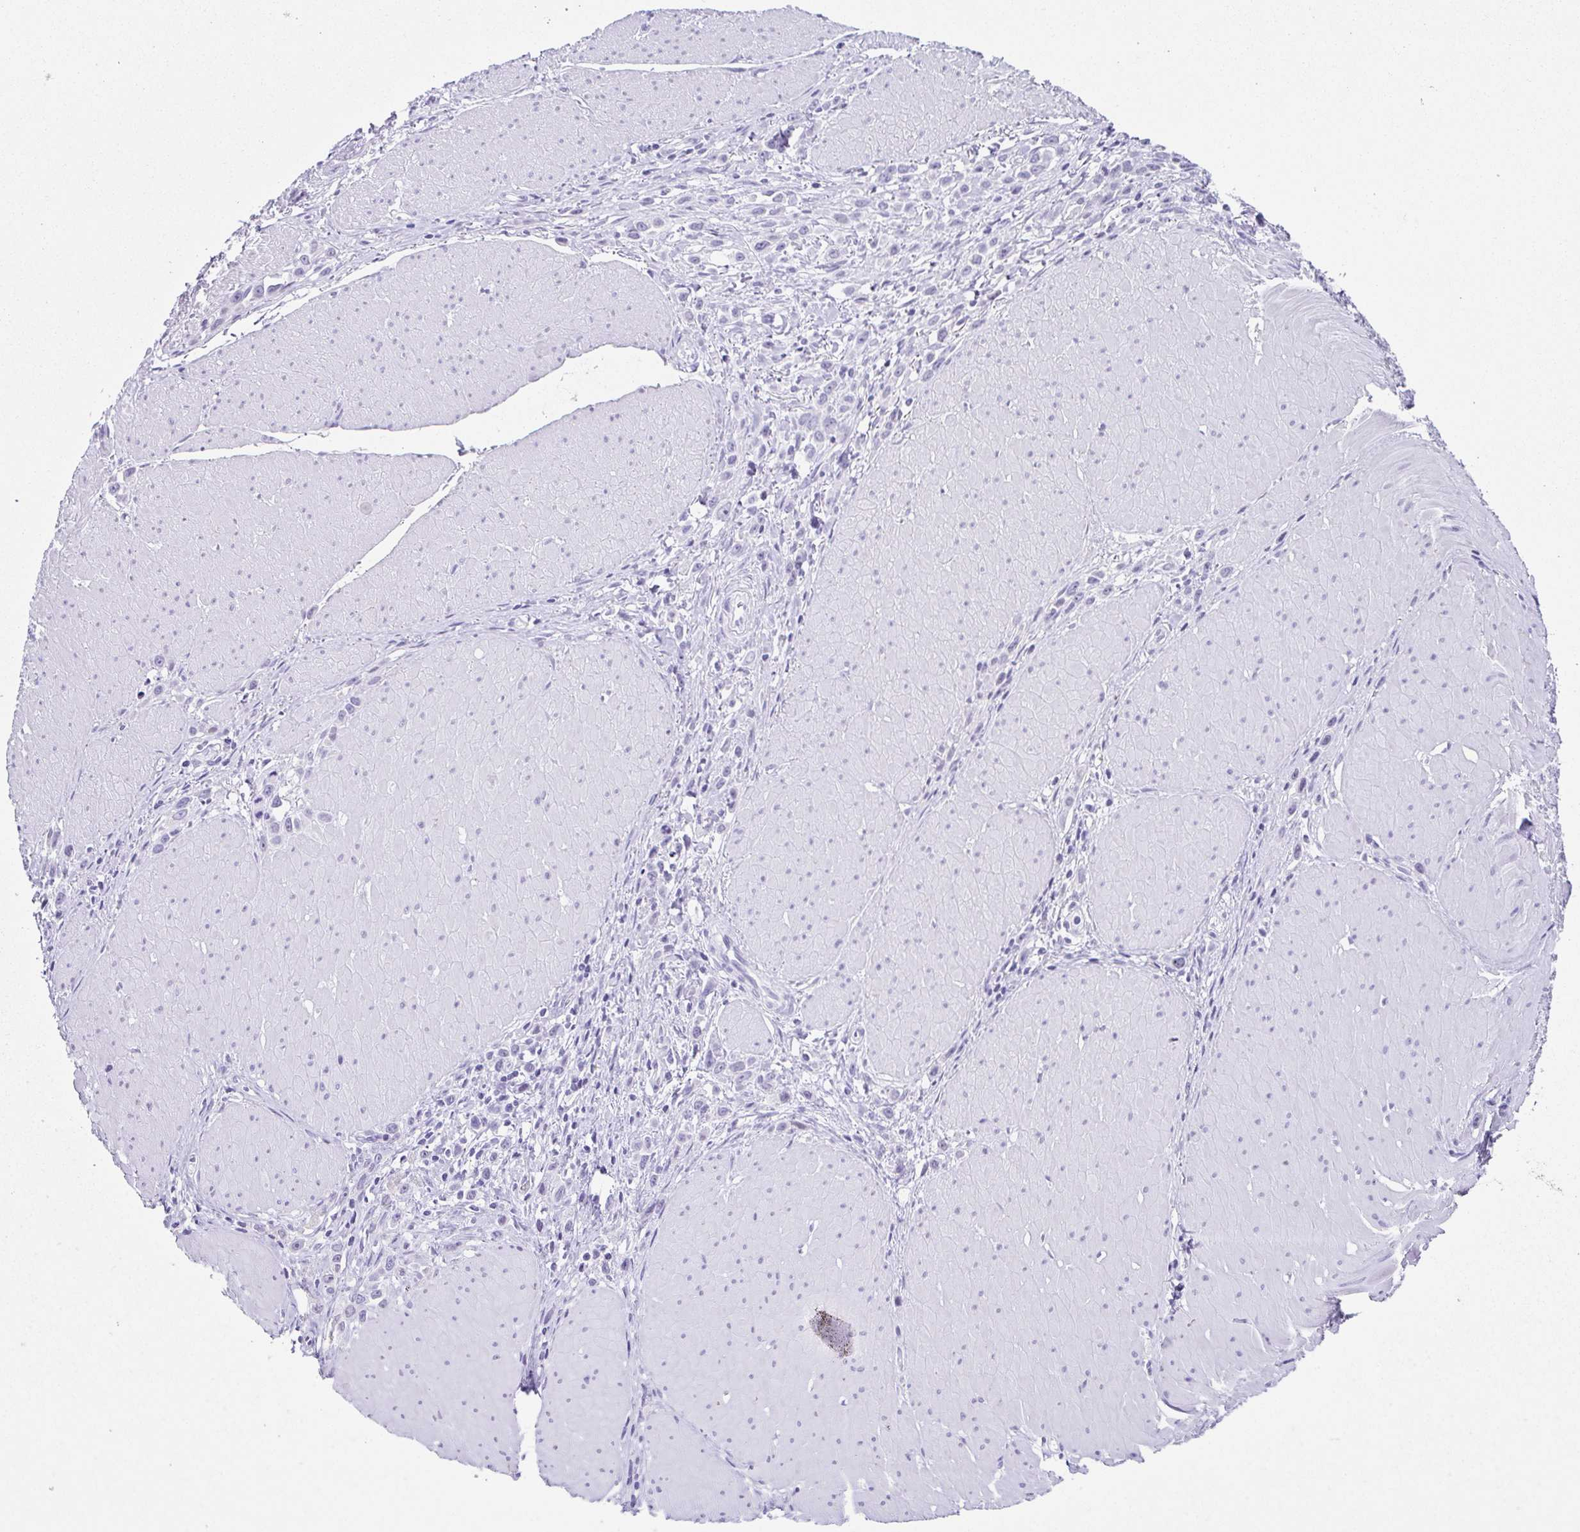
{"staining": {"intensity": "negative", "quantity": "none", "location": "none"}, "tissue": "stomach cancer", "cell_type": "Tumor cells", "image_type": "cancer", "snomed": [{"axis": "morphology", "description": "Adenocarcinoma, NOS"}, {"axis": "topography", "description": "Stomach"}], "caption": "Tumor cells show no significant protein expression in stomach cancer (adenocarcinoma).", "gene": "ESX1", "patient": {"sex": "male", "age": 47}}